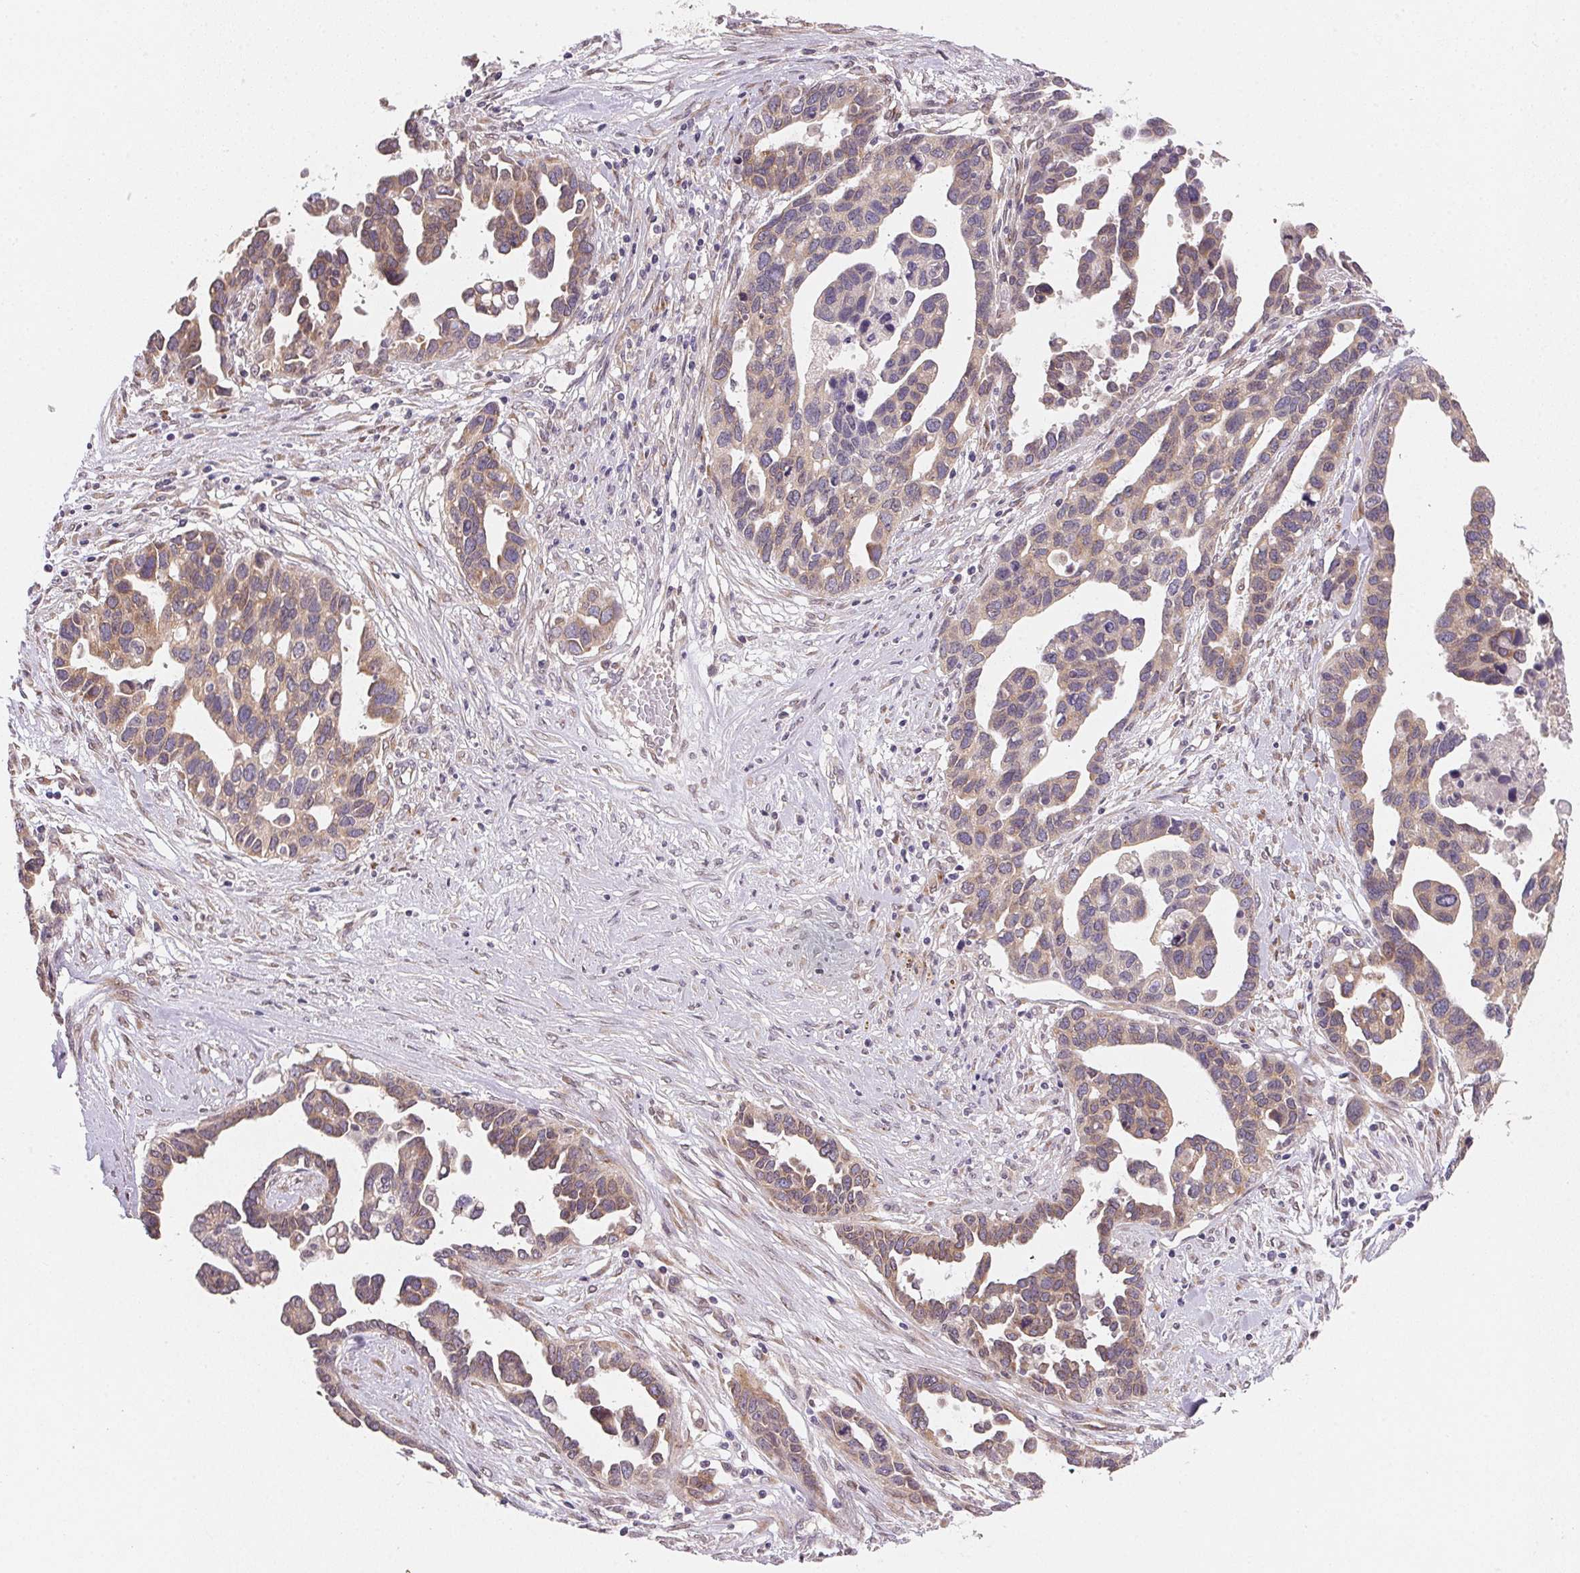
{"staining": {"intensity": "weak", "quantity": ">75%", "location": "cytoplasmic/membranous"}, "tissue": "ovarian cancer", "cell_type": "Tumor cells", "image_type": "cancer", "snomed": [{"axis": "morphology", "description": "Cystadenocarcinoma, serous, NOS"}, {"axis": "topography", "description": "Ovary"}], "caption": "IHC photomicrograph of neoplastic tissue: ovarian cancer stained using immunohistochemistry (IHC) shows low levels of weak protein expression localized specifically in the cytoplasmic/membranous of tumor cells, appearing as a cytoplasmic/membranous brown color.", "gene": "EI24", "patient": {"sex": "female", "age": 54}}